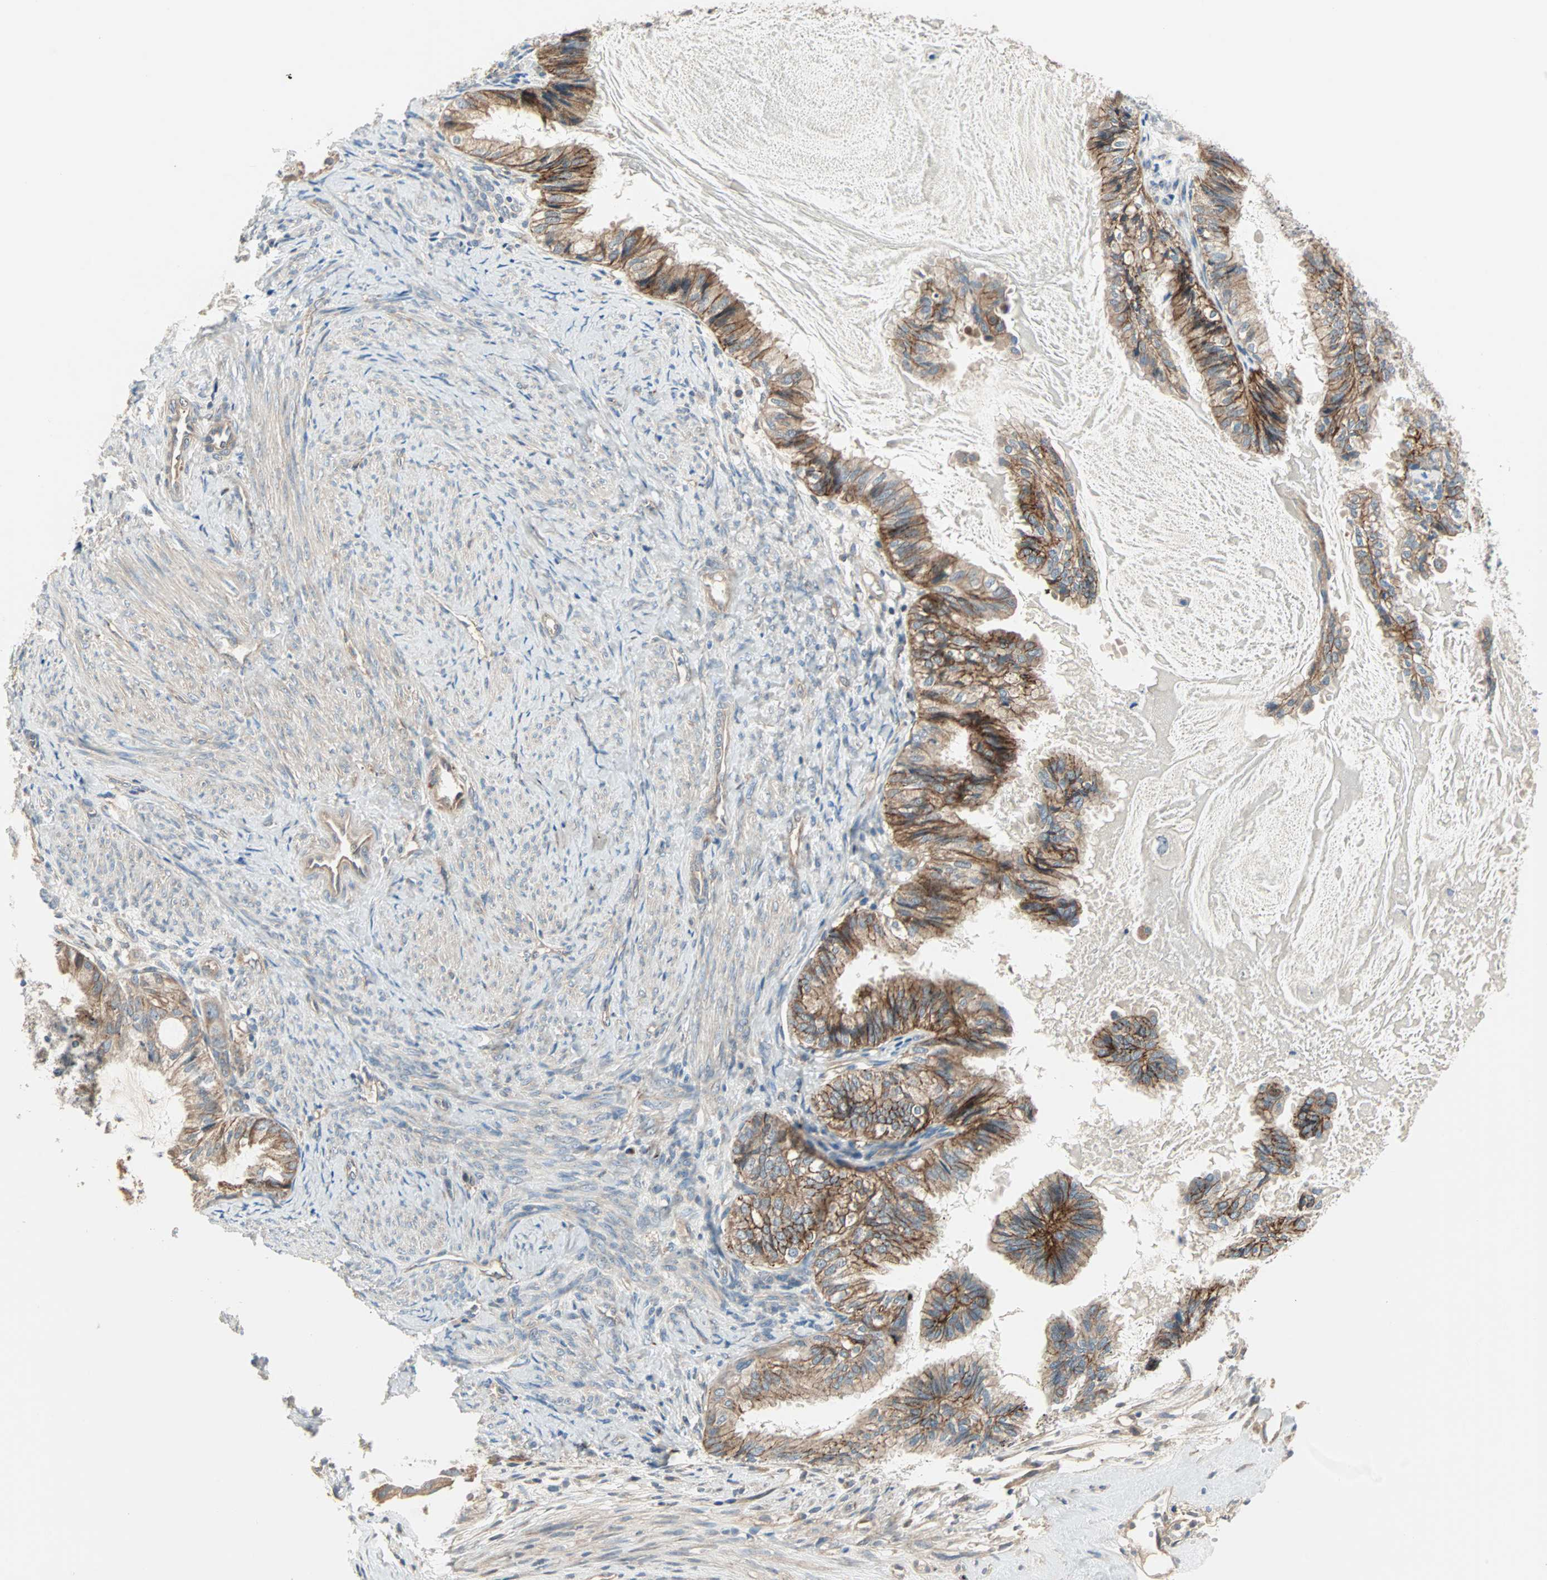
{"staining": {"intensity": "moderate", "quantity": "25%-75%", "location": "cytoplasmic/membranous"}, "tissue": "cervical cancer", "cell_type": "Tumor cells", "image_type": "cancer", "snomed": [{"axis": "morphology", "description": "Normal tissue, NOS"}, {"axis": "morphology", "description": "Adenocarcinoma, NOS"}, {"axis": "topography", "description": "Cervix"}, {"axis": "topography", "description": "Endometrium"}], "caption": "A medium amount of moderate cytoplasmic/membranous expression is present in approximately 25%-75% of tumor cells in cervical cancer (adenocarcinoma) tissue. (DAB IHC, brown staining for protein, blue staining for nuclei).", "gene": "PDE8A", "patient": {"sex": "female", "age": 86}}